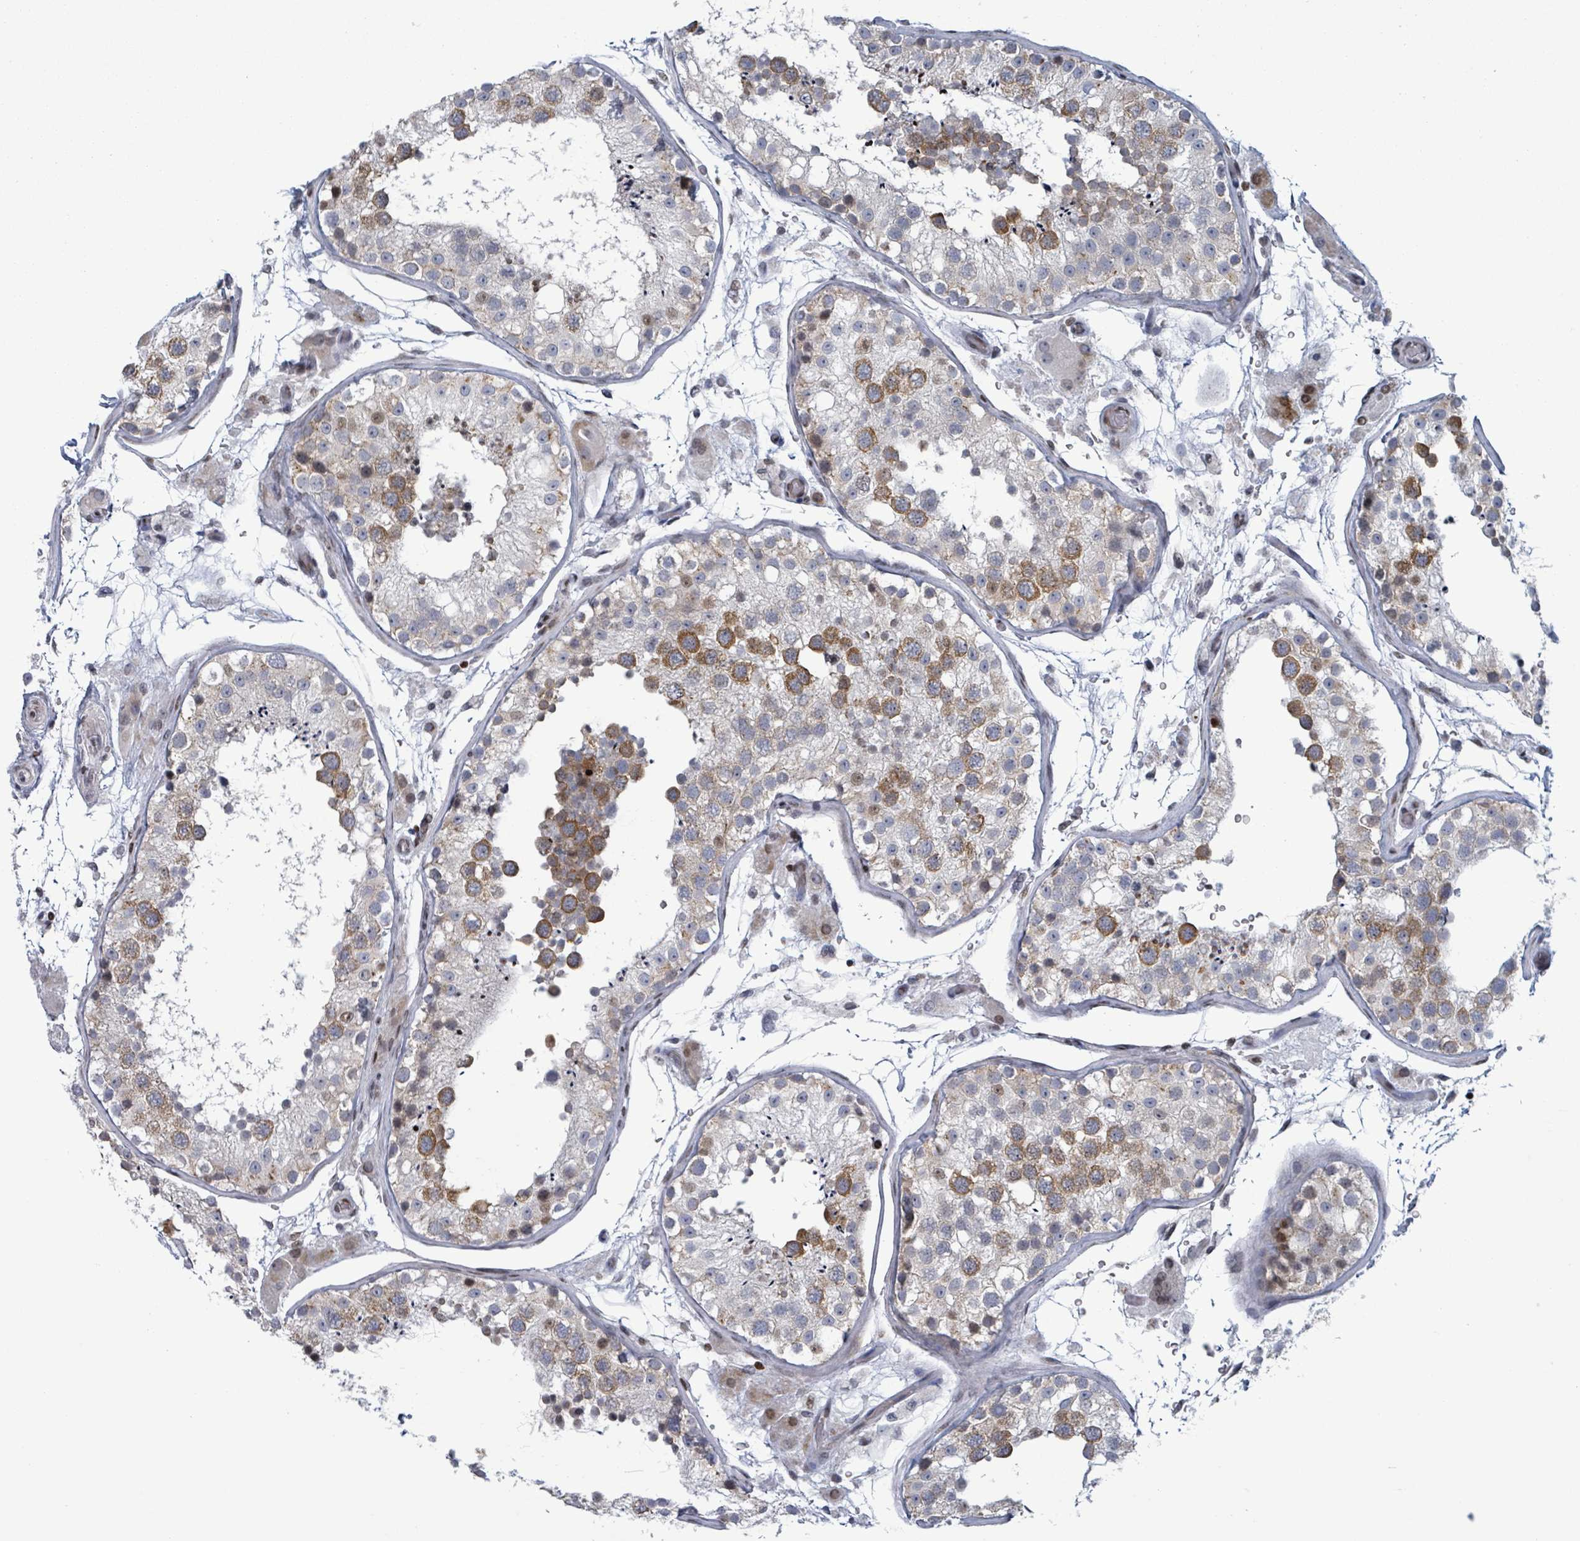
{"staining": {"intensity": "moderate", "quantity": "25%-75%", "location": "cytoplasmic/membranous,nuclear"}, "tissue": "testis", "cell_type": "Cells in seminiferous ducts", "image_type": "normal", "snomed": [{"axis": "morphology", "description": "Normal tissue, NOS"}, {"axis": "topography", "description": "Testis"}], "caption": "Immunohistochemical staining of normal testis shows moderate cytoplasmic/membranous,nuclear protein positivity in approximately 25%-75% of cells in seminiferous ducts.", "gene": "FNDC4", "patient": {"sex": "male", "age": 26}}